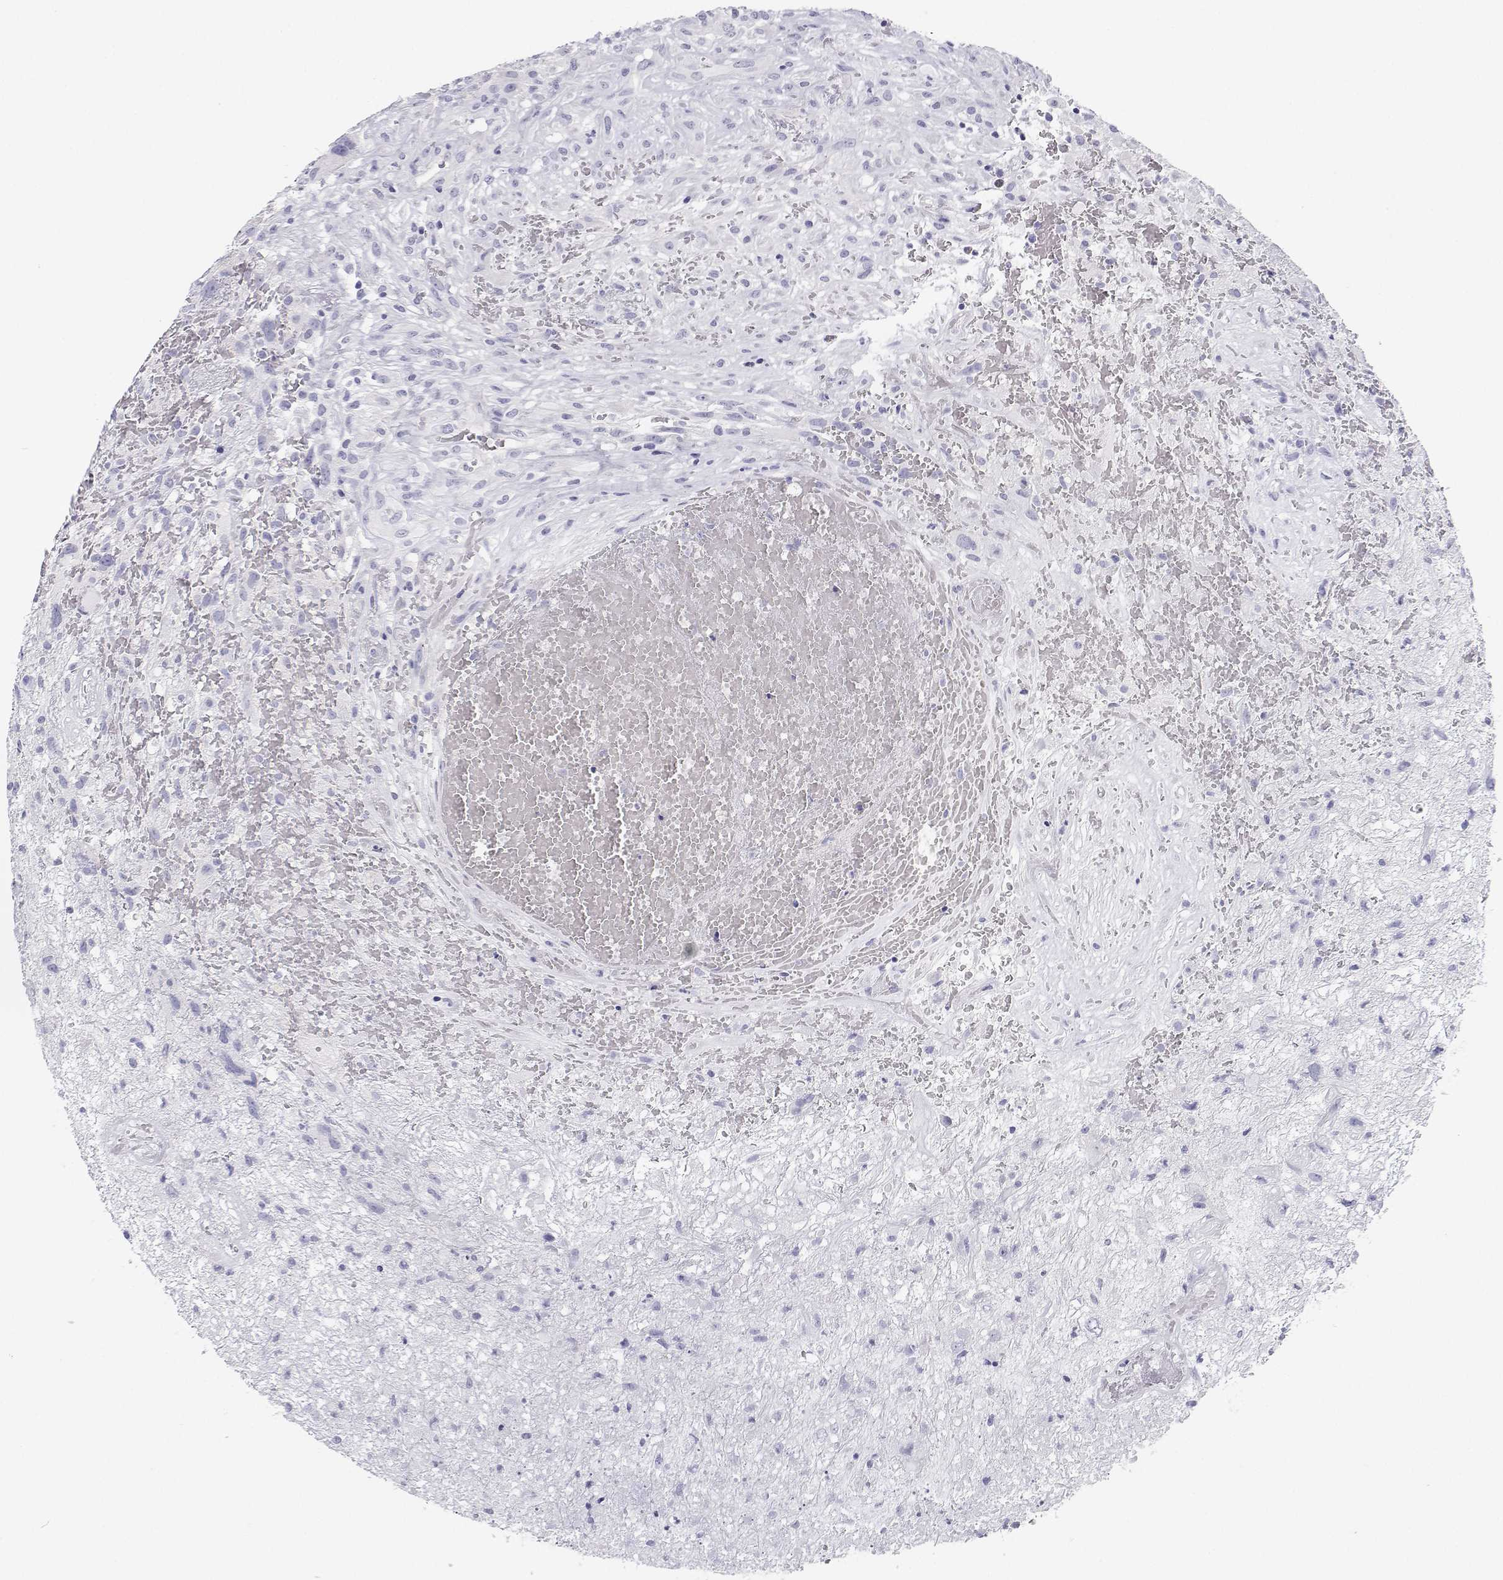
{"staining": {"intensity": "negative", "quantity": "none", "location": "none"}, "tissue": "glioma", "cell_type": "Tumor cells", "image_type": "cancer", "snomed": [{"axis": "morphology", "description": "Glioma, malignant, High grade"}, {"axis": "topography", "description": "Brain"}], "caption": "An image of human malignant high-grade glioma is negative for staining in tumor cells.", "gene": "BHMT", "patient": {"sex": "male", "age": 46}}